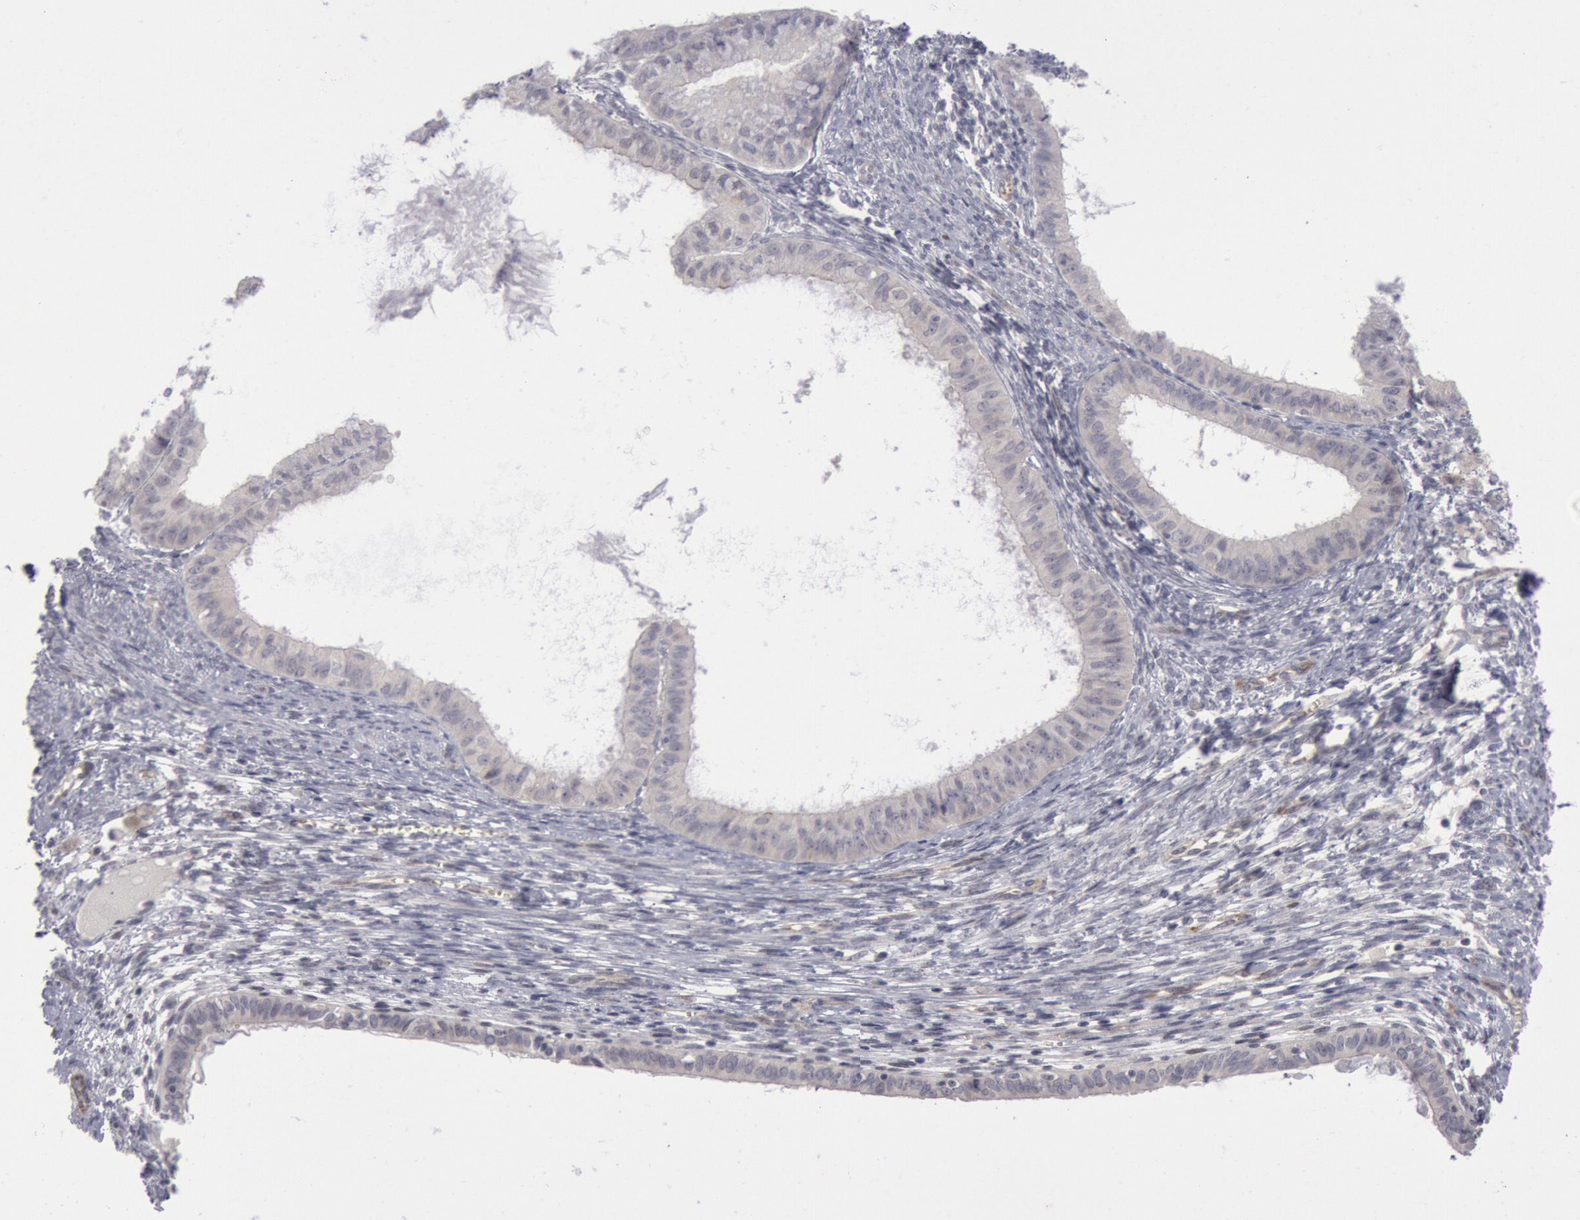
{"staining": {"intensity": "weak", "quantity": ">75%", "location": "cytoplasmic/membranous"}, "tissue": "endometrial cancer", "cell_type": "Tumor cells", "image_type": "cancer", "snomed": [{"axis": "morphology", "description": "Adenocarcinoma, NOS"}, {"axis": "topography", "description": "Endometrium"}], "caption": "Endometrial adenocarcinoma was stained to show a protein in brown. There is low levels of weak cytoplasmic/membranous staining in about >75% of tumor cells.", "gene": "JOSD1", "patient": {"sex": "female", "age": 76}}